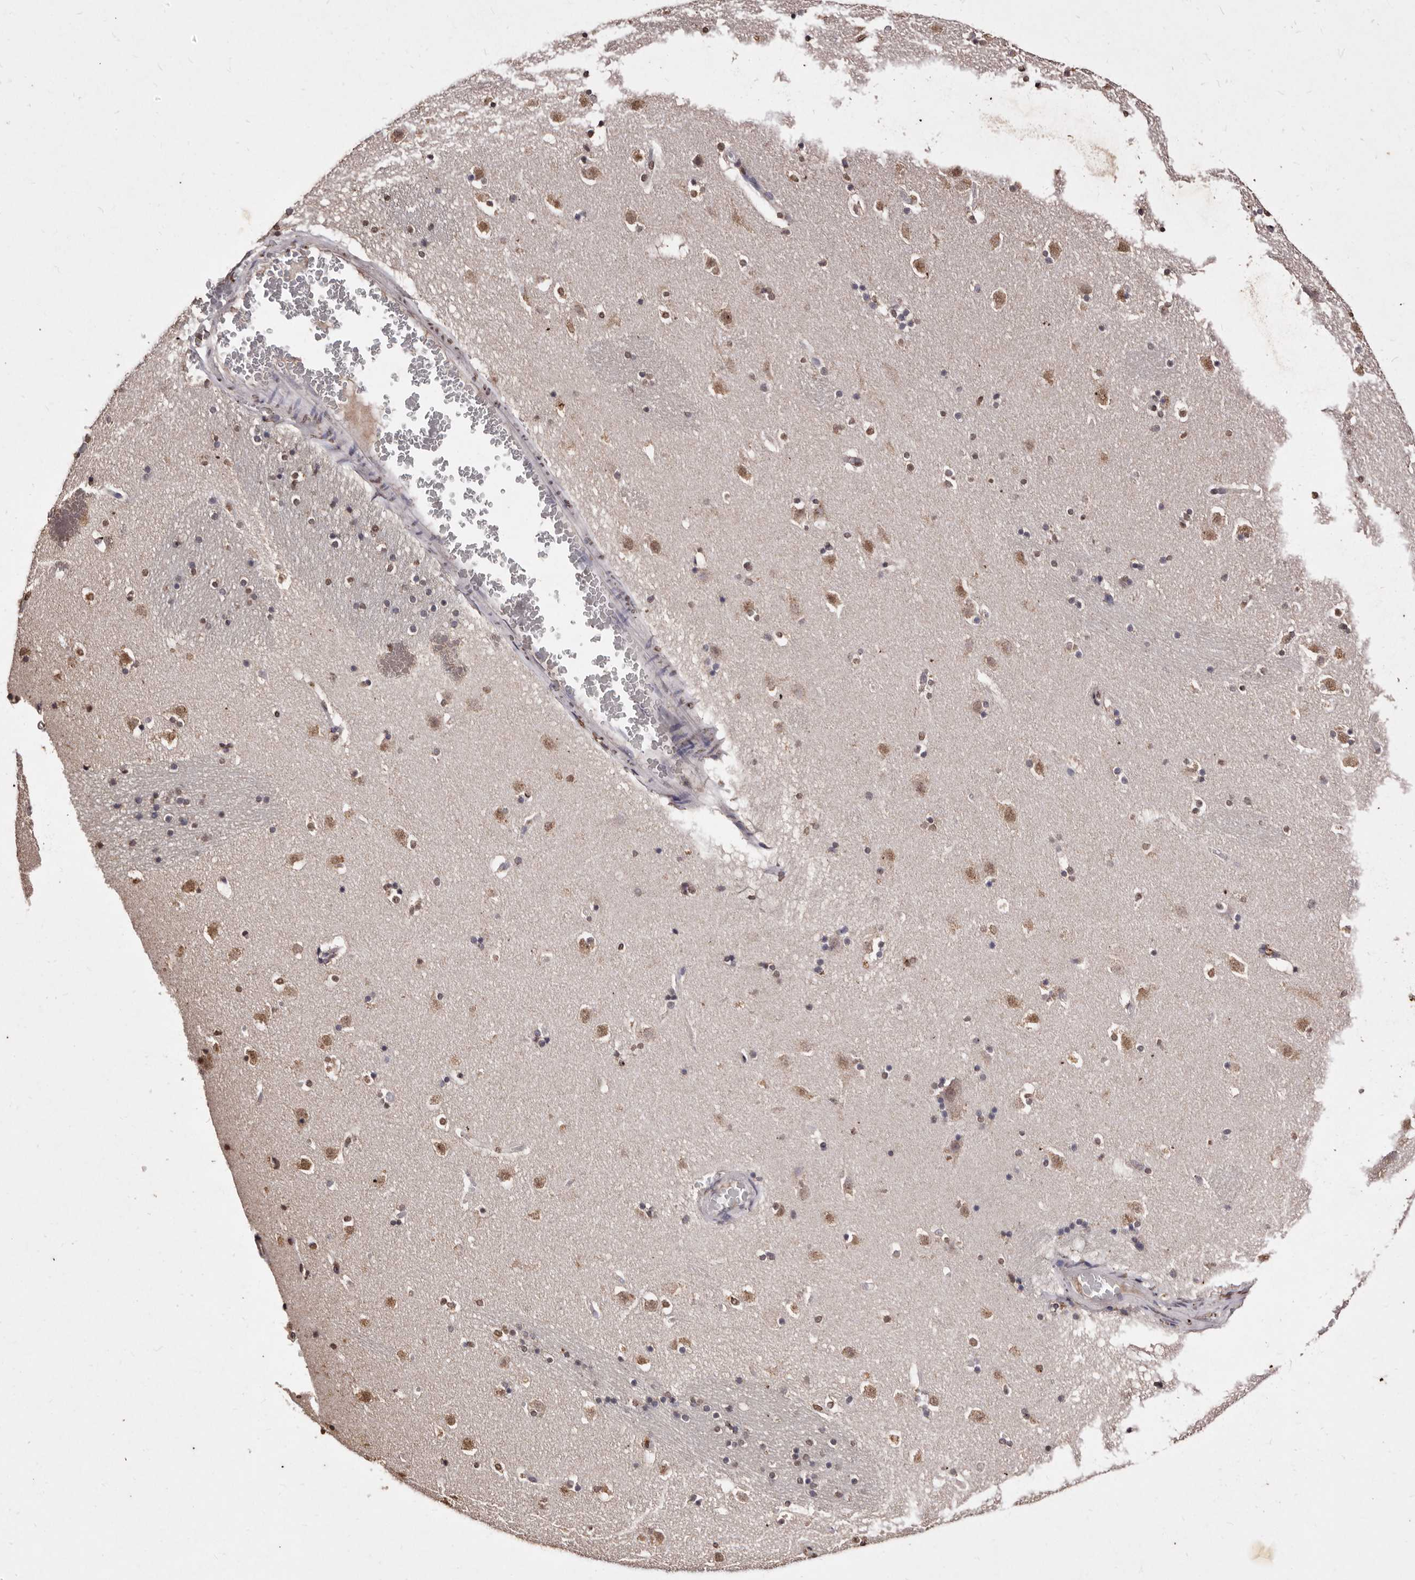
{"staining": {"intensity": "moderate", "quantity": "<25%", "location": "nuclear"}, "tissue": "caudate", "cell_type": "Glial cells", "image_type": "normal", "snomed": [{"axis": "morphology", "description": "Normal tissue, NOS"}, {"axis": "topography", "description": "Lateral ventricle wall"}], "caption": "High-magnification brightfield microscopy of benign caudate stained with DAB (3,3'-diaminobenzidine) (brown) and counterstained with hematoxylin (blue). glial cells exhibit moderate nuclear expression is appreciated in about<25% of cells.", "gene": "ERBB4", "patient": {"sex": "male", "age": 45}}